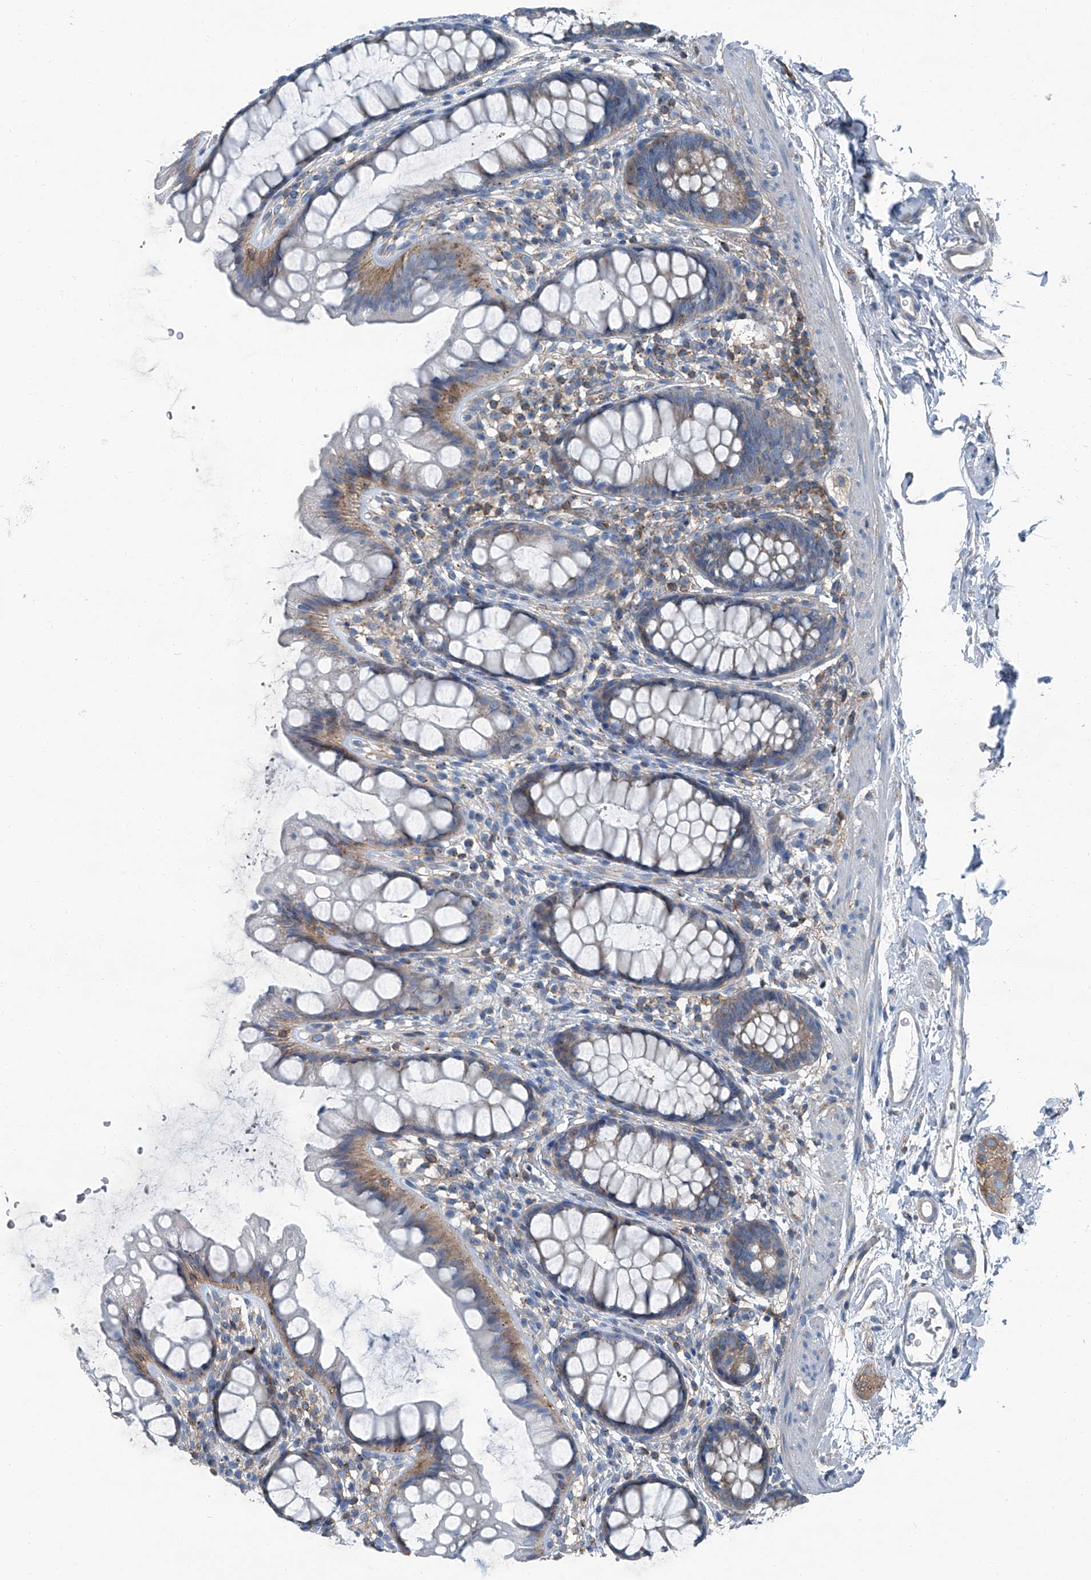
{"staining": {"intensity": "moderate", "quantity": "<25%", "location": "cytoplasmic/membranous"}, "tissue": "rectum", "cell_type": "Glandular cells", "image_type": "normal", "snomed": [{"axis": "morphology", "description": "Normal tissue, NOS"}, {"axis": "topography", "description": "Rectum"}], "caption": "DAB immunohistochemical staining of normal human rectum exhibits moderate cytoplasmic/membranous protein expression in approximately <25% of glandular cells.", "gene": "SEPTIN7", "patient": {"sex": "female", "age": 65}}